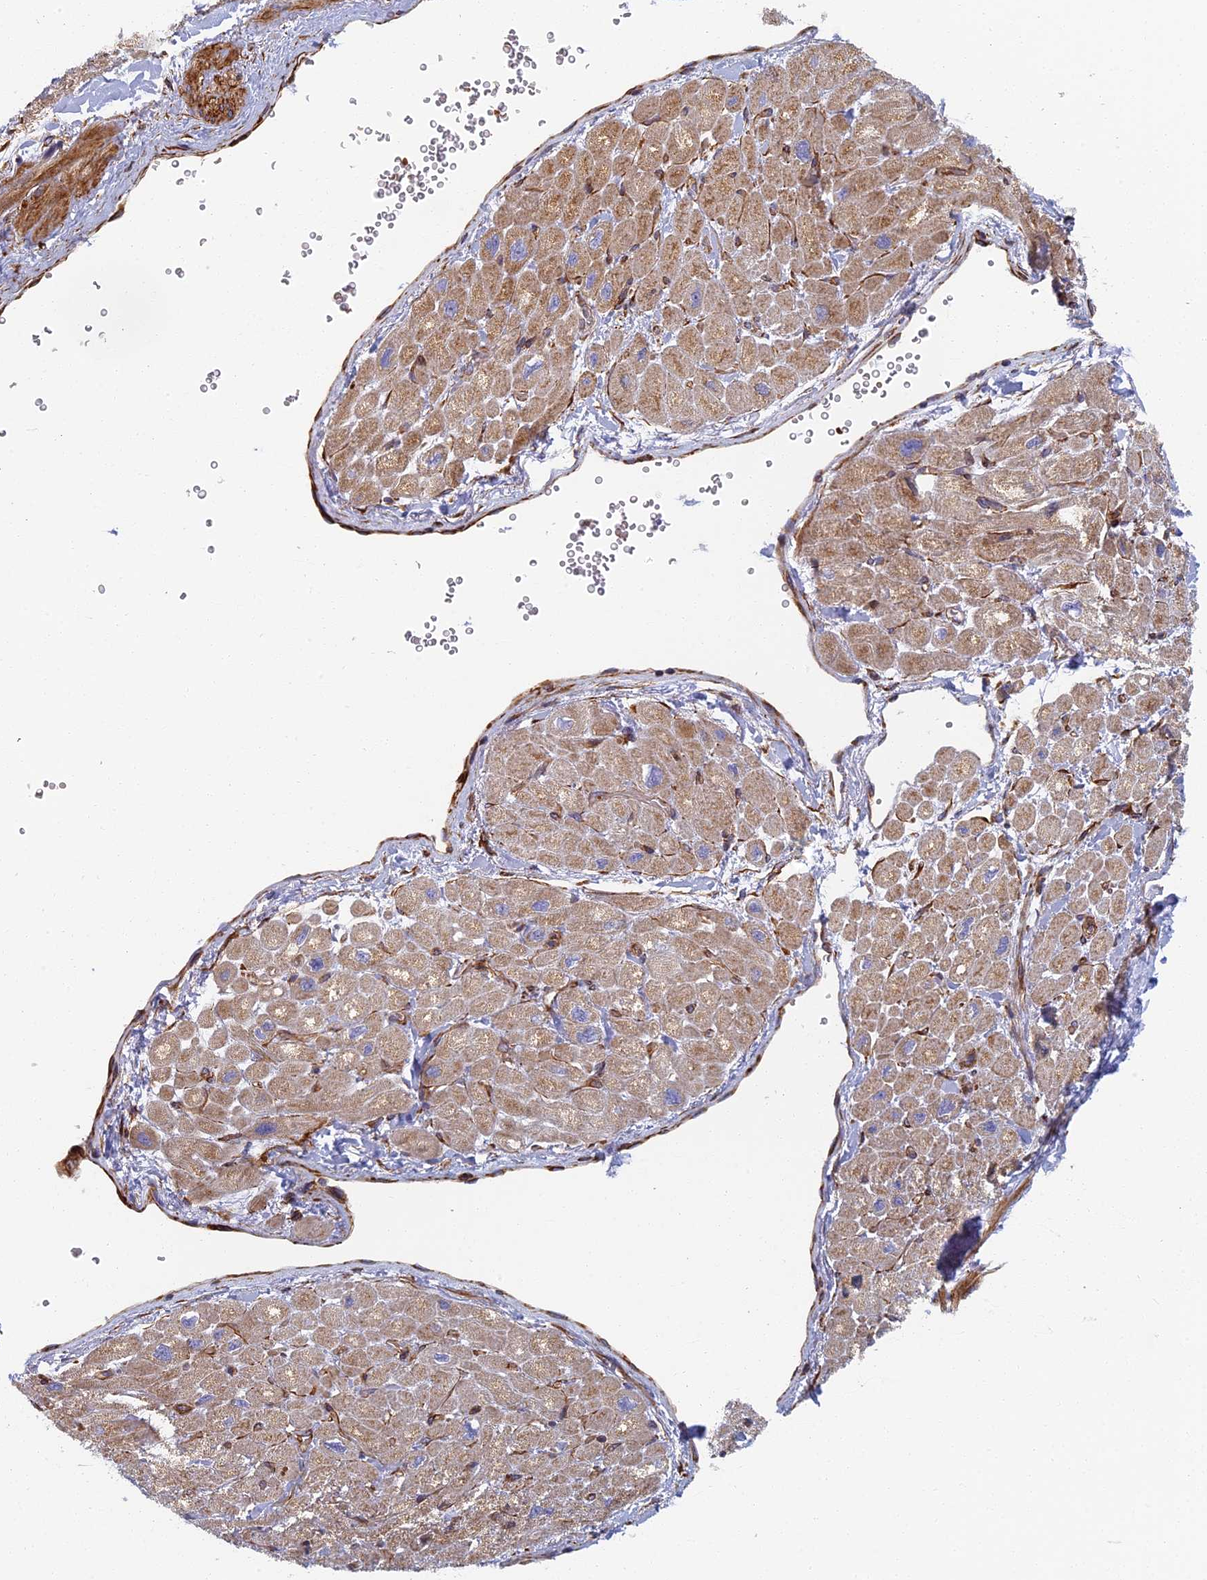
{"staining": {"intensity": "moderate", "quantity": ">75%", "location": "cytoplasmic/membranous"}, "tissue": "heart muscle", "cell_type": "Cardiomyocytes", "image_type": "normal", "snomed": [{"axis": "morphology", "description": "Normal tissue, NOS"}, {"axis": "topography", "description": "Heart"}], "caption": "Protein staining reveals moderate cytoplasmic/membranous staining in approximately >75% of cardiomyocytes in unremarkable heart muscle. (Stains: DAB (3,3'-diaminobenzidine) in brown, nuclei in blue, Microscopy: brightfield microscopy at high magnification).", "gene": "ABCB10", "patient": {"sex": "male", "age": 65}}